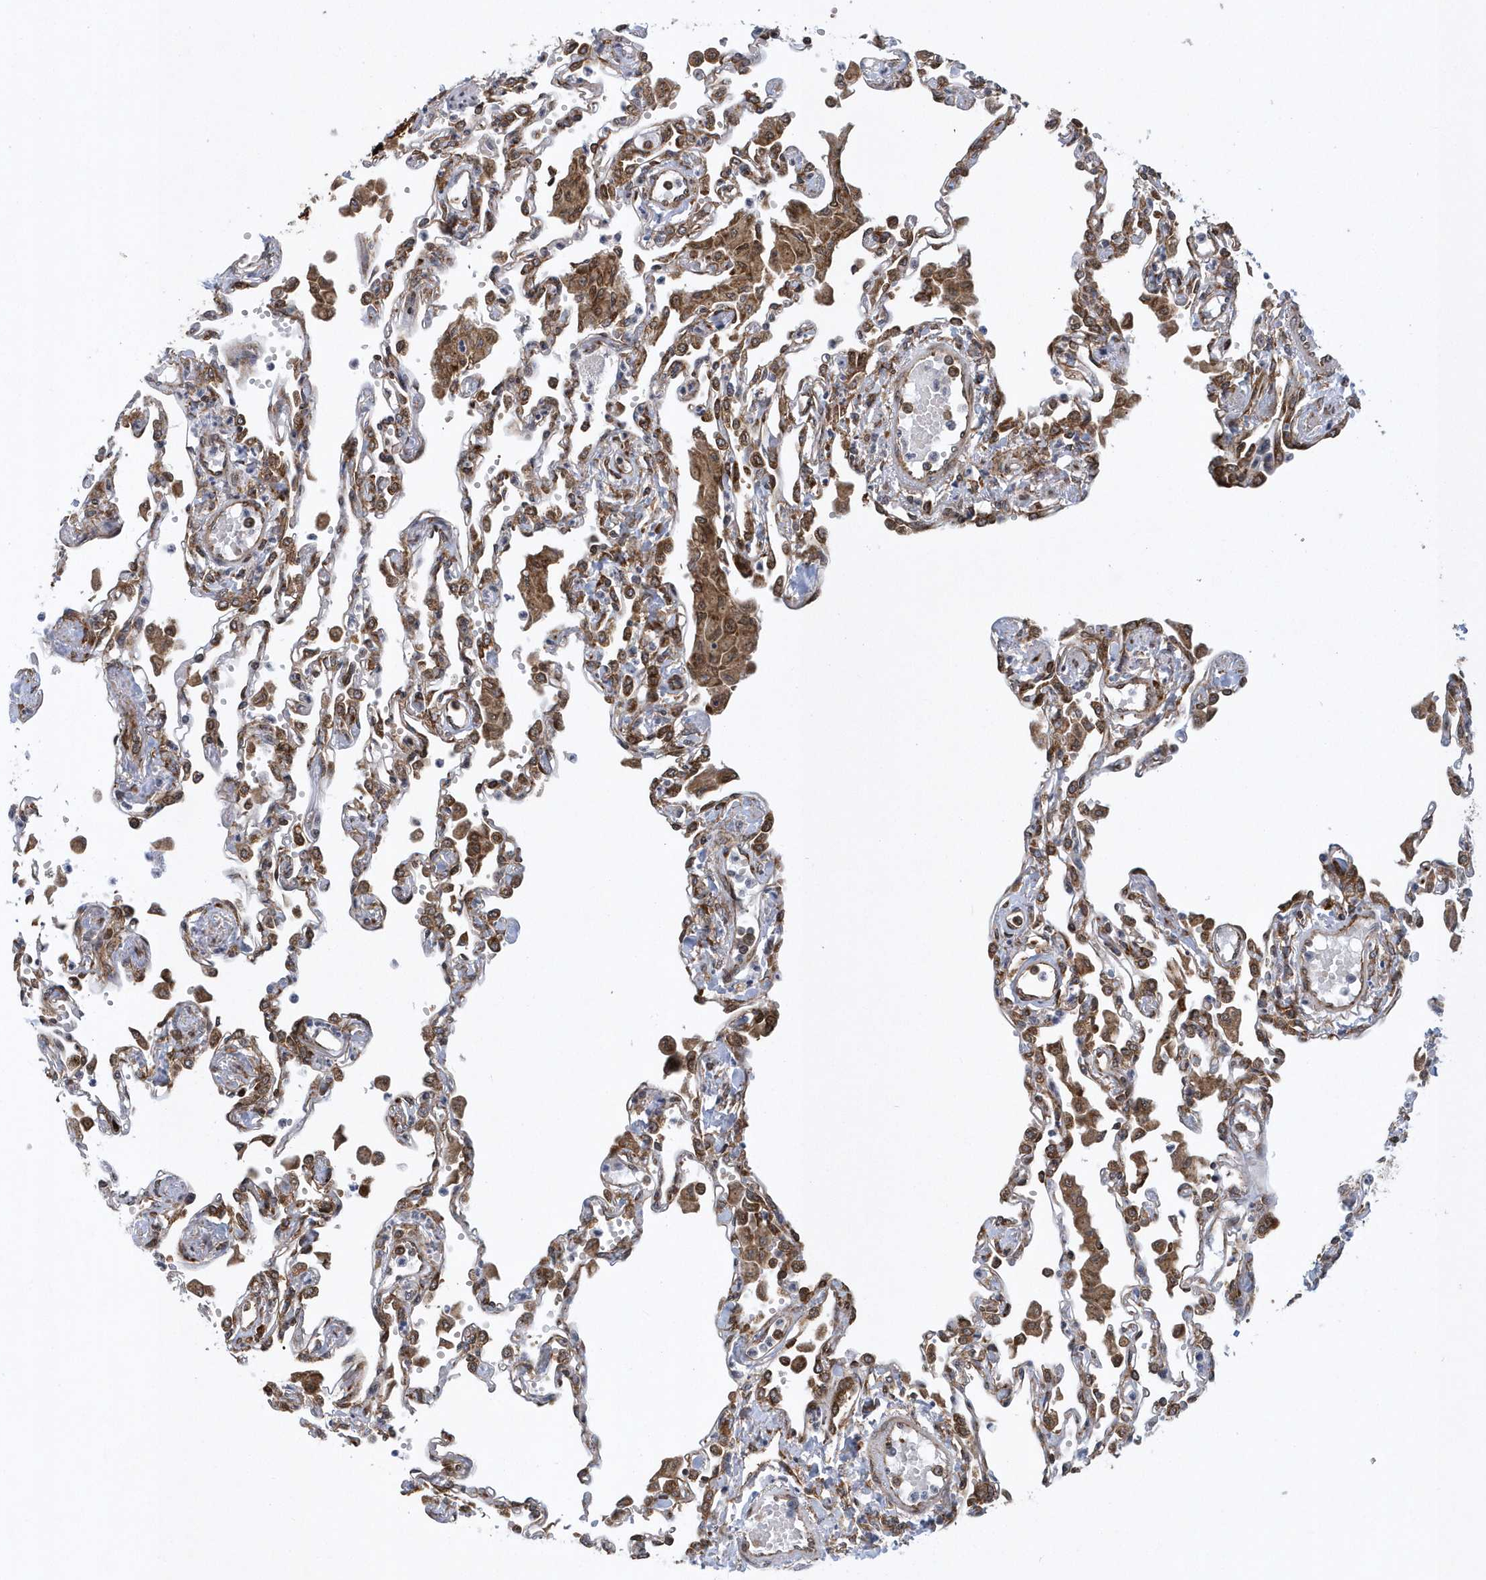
{"staining": {"intensity": "moderate", "quantity": "25%-75%", "location": "cytoplasmic/membranous"}, "tissue": "lung", "cell_type": "Alveolar cells", "image_type": "normal", "snomed": [{"axis": "morphology", "description": "Normal tissue, NOS"}, {"axis": "topography", "description": "Bronchus"}, {"axis": "topography", "description": "Lung"}], "caption": "Immunohistochemistry (IHC) (DAB) staining of unremarkable human lung exhibits moderate cytoplasmic/membranous protein expression in approximately 25%-75% of alveolar cells.", "gene": "PHF1", "patient": {"sex": "female", "age": 49}}